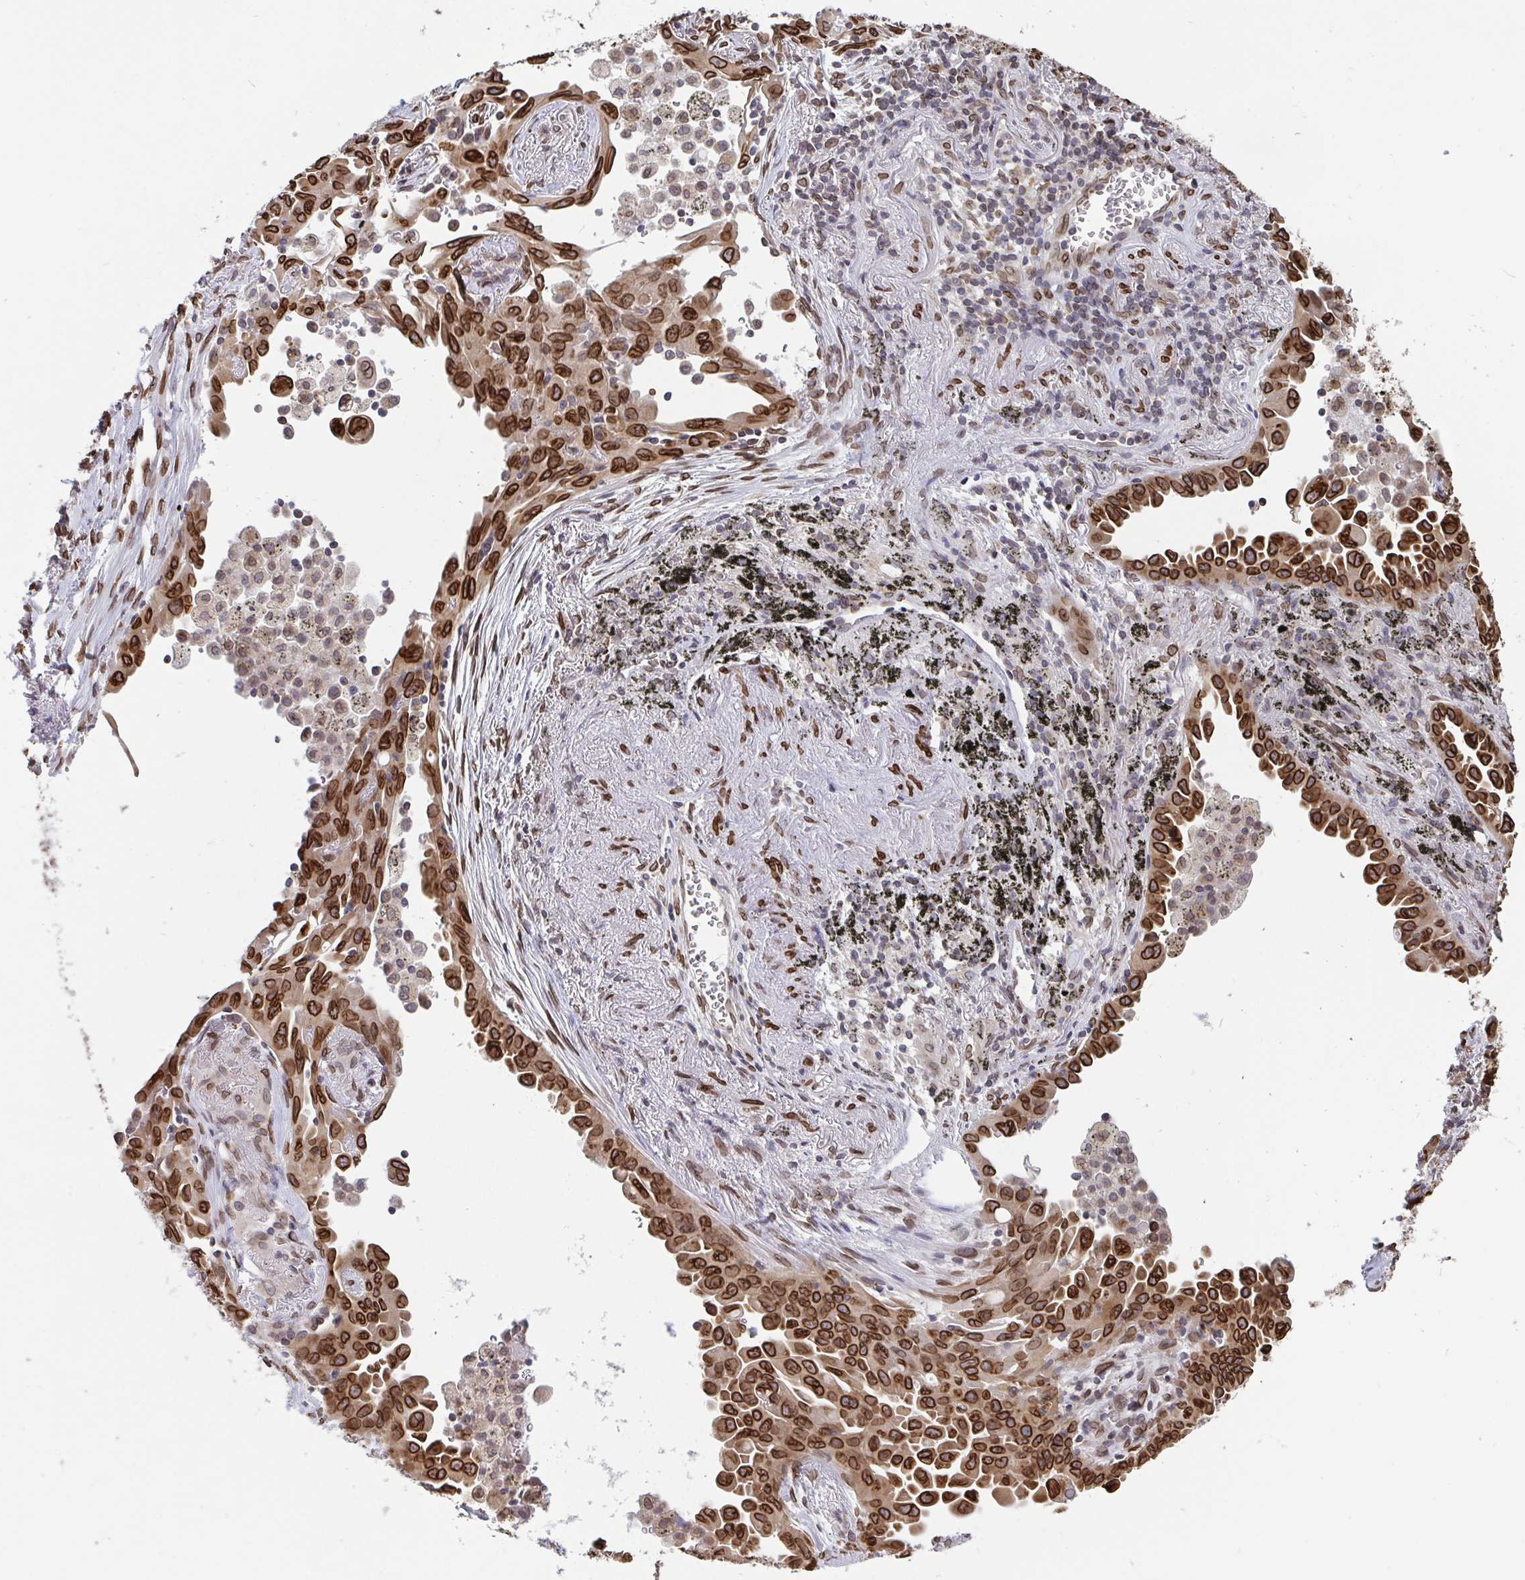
{"staining": {"intensity": "strong", "quantity": ">75%", "location": "cytoplasmic/membranous,nuclear"}, "tissue": "lung cancer", "cell_type": "Tumor cells", "image_type": "cancer", "snomed": [{"axis": "morphology", "description": "Adenocarcinoma, NOS"}, {"axis": "topography", "description": "Lung"}], "caption": "A histopathology image of human lung cancer stained for a protein shows strong cytoplasmic/membranous and nuclear brown staining in tumor cells. The protein of interest is shown in brown color, while the nuclei are stained blue.", "gene": "EMD", "patient": {"sex": "male", "age": 68}}